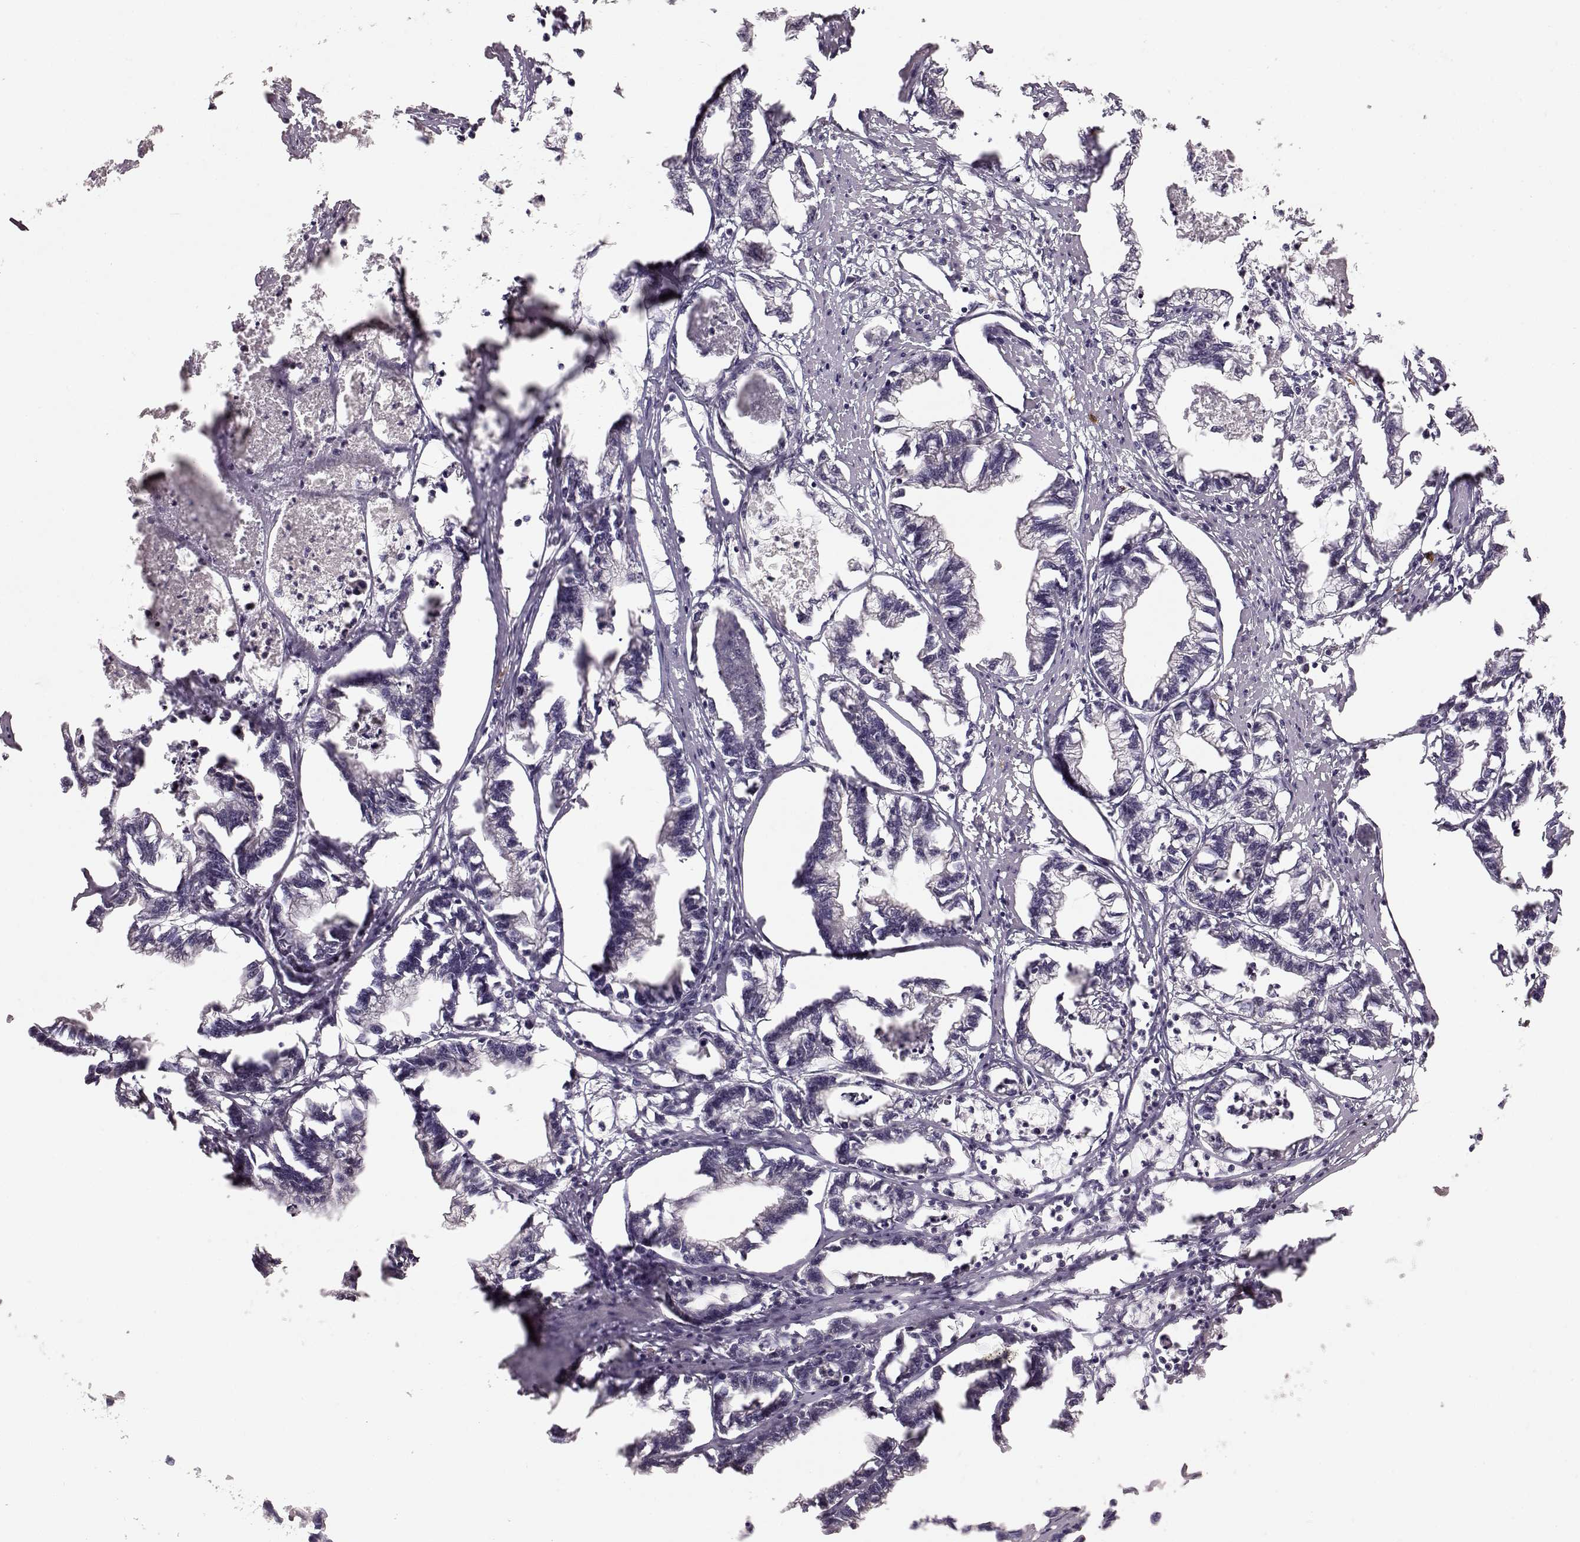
{"staining": {"intensity": "negative", "quantity": "none", "location": "none"}, "tissue": "stomach cancer", "cell_type": "Tumor cells", "image_type": "cancer", "snomed": [{"axis": "morphology", "description": "Adenocarcinoma, NOS"}, {"axis": "topography", "description": "Stomach"}], "caption": "Immunohistochemical staining of human stomach cancer (adenocarcinoma) shows no significant staining in tumor cells. (DAB (3,3'-diaminobenzidine) IHC visualized using brightfield microscopy, high magnification).", "gene": "GHR", "patient": {"sex": "male", "age": 83}}